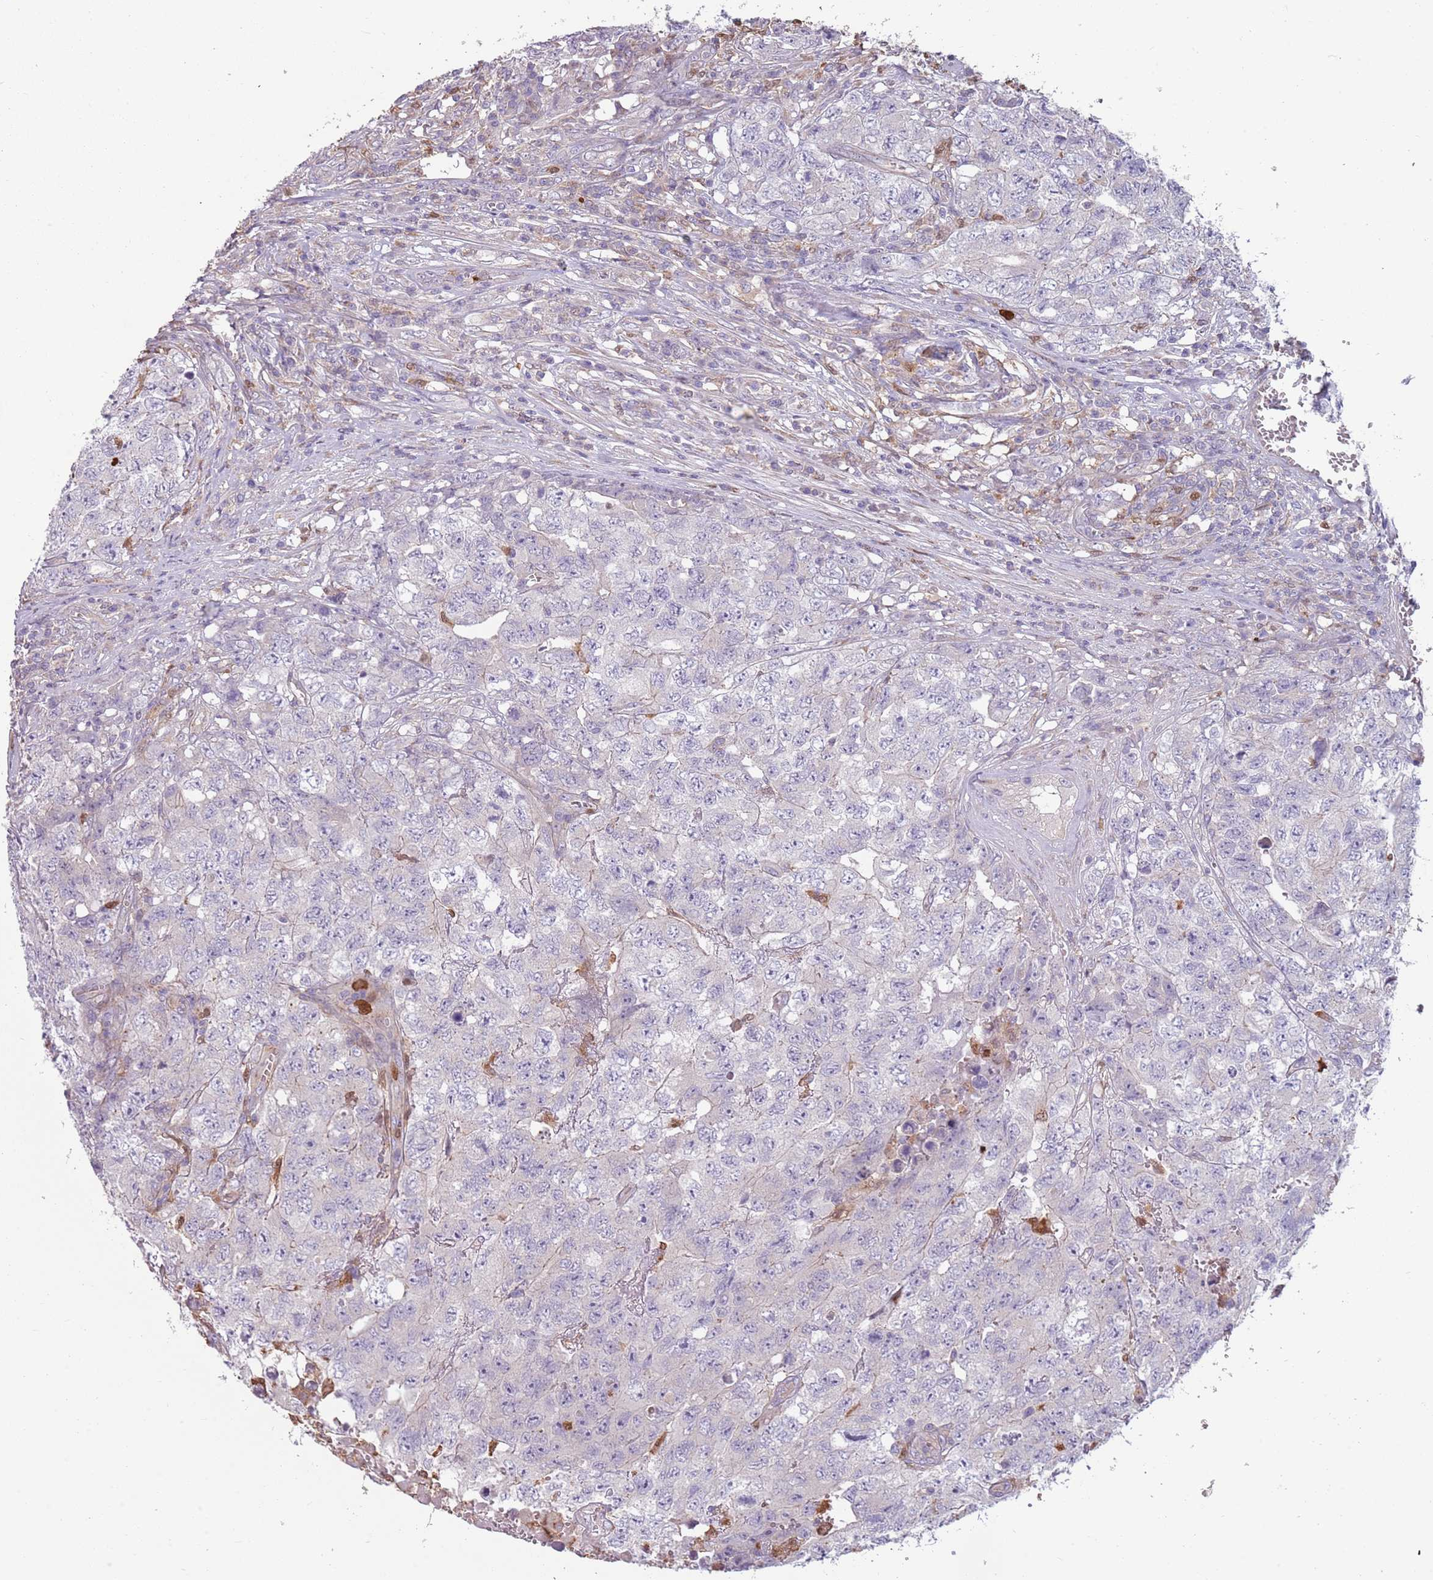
{"staining": {"intensity": "negative", "quantity": "none", "location": "none"}, "tissue": "testis cancer", "cell_type": "Tumor cells", "image_type": "cancer", "snomed": [{"axis": "morphology", "description": "Carcinoma, Embryonal, NOS"}, {"axis": "topography", "description": "Testis"}], "caption": "Immunohistochemical staining of human testis cancer shows no significant positivity in tumor cells.", "gene": "SPAG4", "patient": {"sex": "male", "age": 31}}